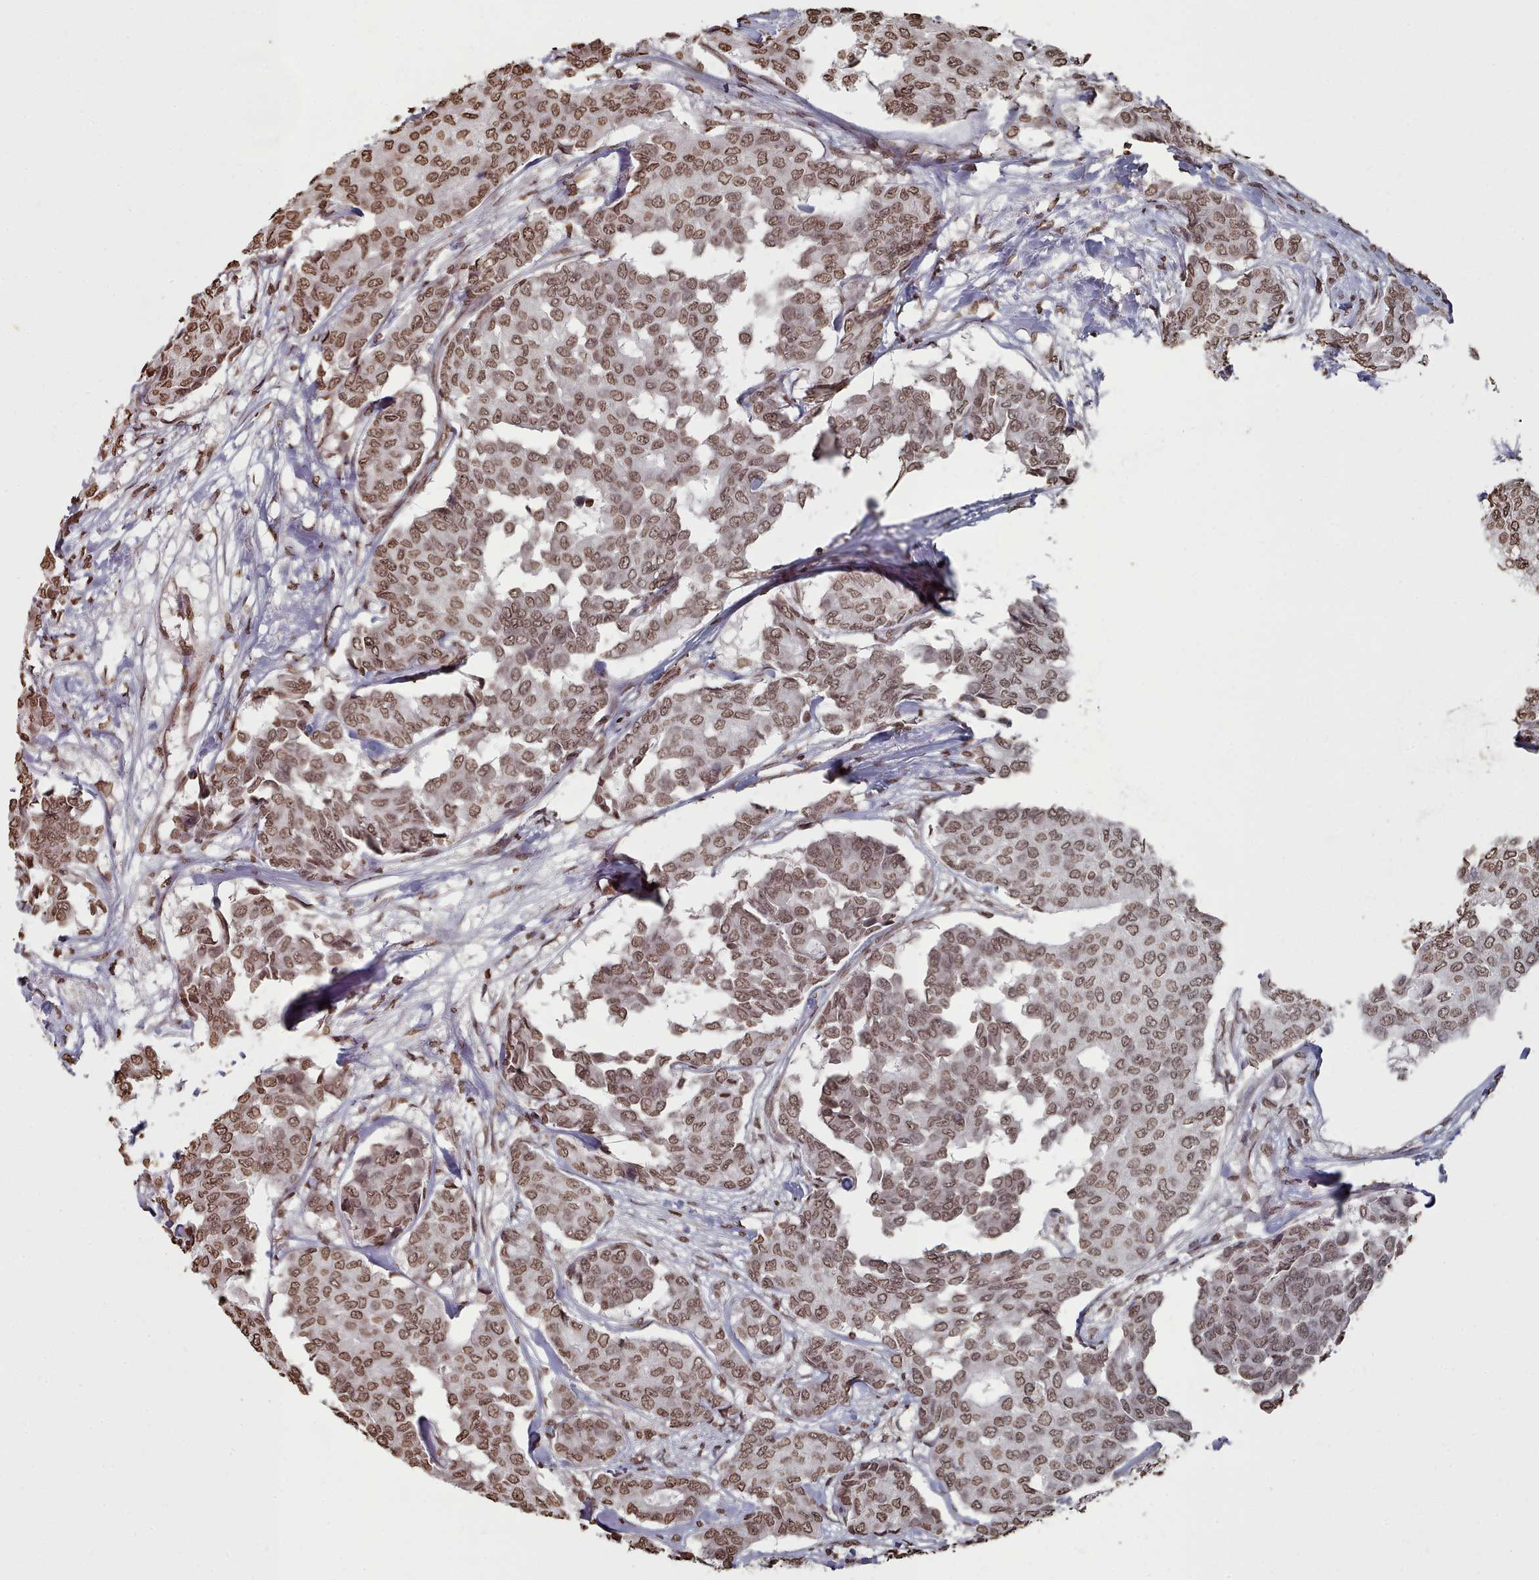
{"staining": {"intensity": "moderate", "quantity": ">75%", "location": "nuclear"}, "tissue": "breast cancer", "cell_type": "Tumor cells", "image_type": "cancer", "snomed": [{"axis": "morphology", "description": "Duct carcinoma"}, {"axis": "topography", "description": "Breast"}], "caption": "Protein expression analysis of breast cancer displays moderate nuclear expression in about >75% of tumor cells. (DAB (3,3'-diaminobenzidine) IHC, brown staining for protein, blue staining for nuclei).", "gene": "PLEKHG5", "patient": {"sex": "female", "age": 75}}